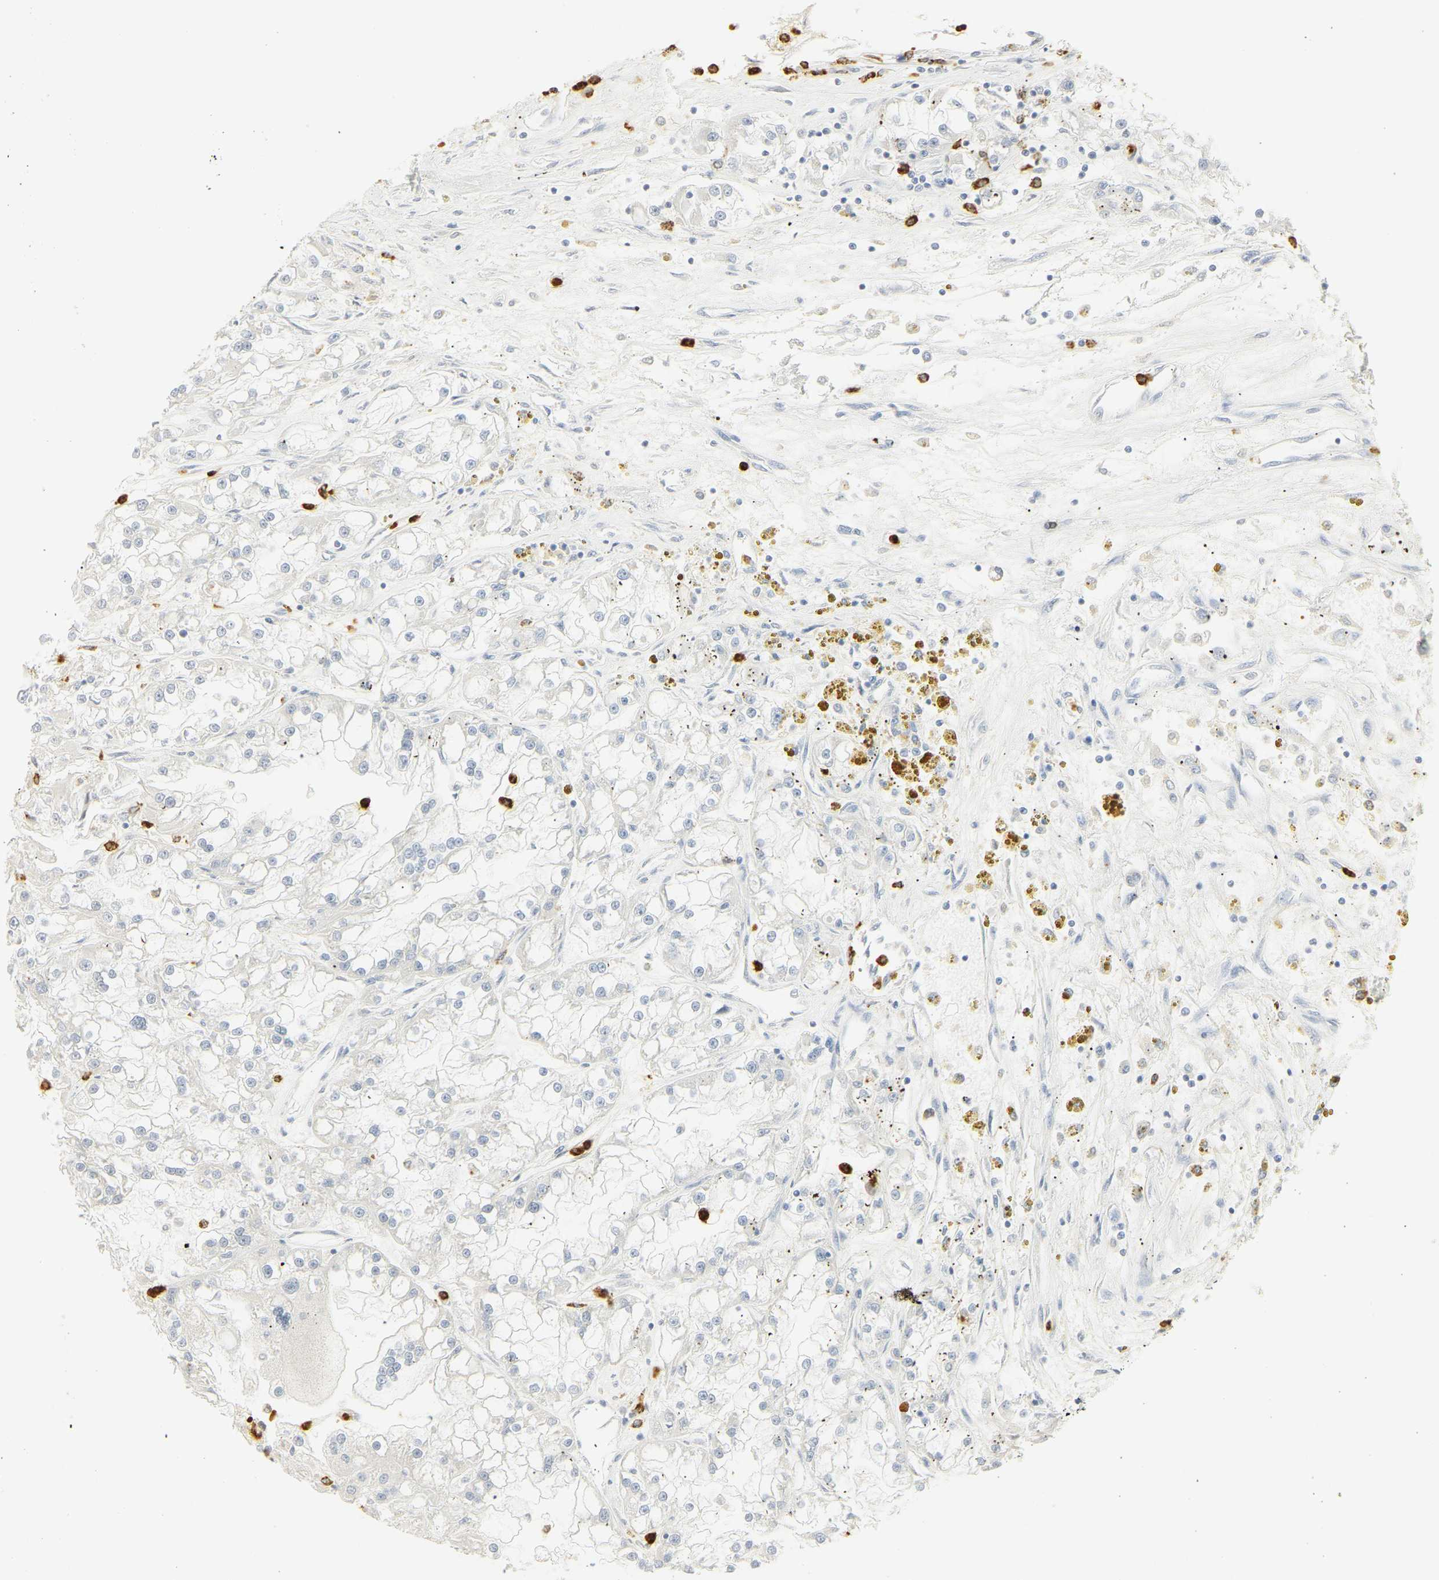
{"staining": {"intensity": "negative", "quantity": "none", "location": "none"}, "tissue": "renal cancer", "cell_type": "Tumor cells", "image_type": "cancer", "snomed": [{"axis": "morphology", "description": "Adenocarcinoma, NOS"}, {"axis": "topography", "description": "Kidney"}], "caption": "Immunohistochemistry (IHC) micrograph of human renal cancer stained for a protein (brown), which exhibits no staining in tumor cells.", "gene": "MPO", "patient": {"sex": "female", "age": 52}}